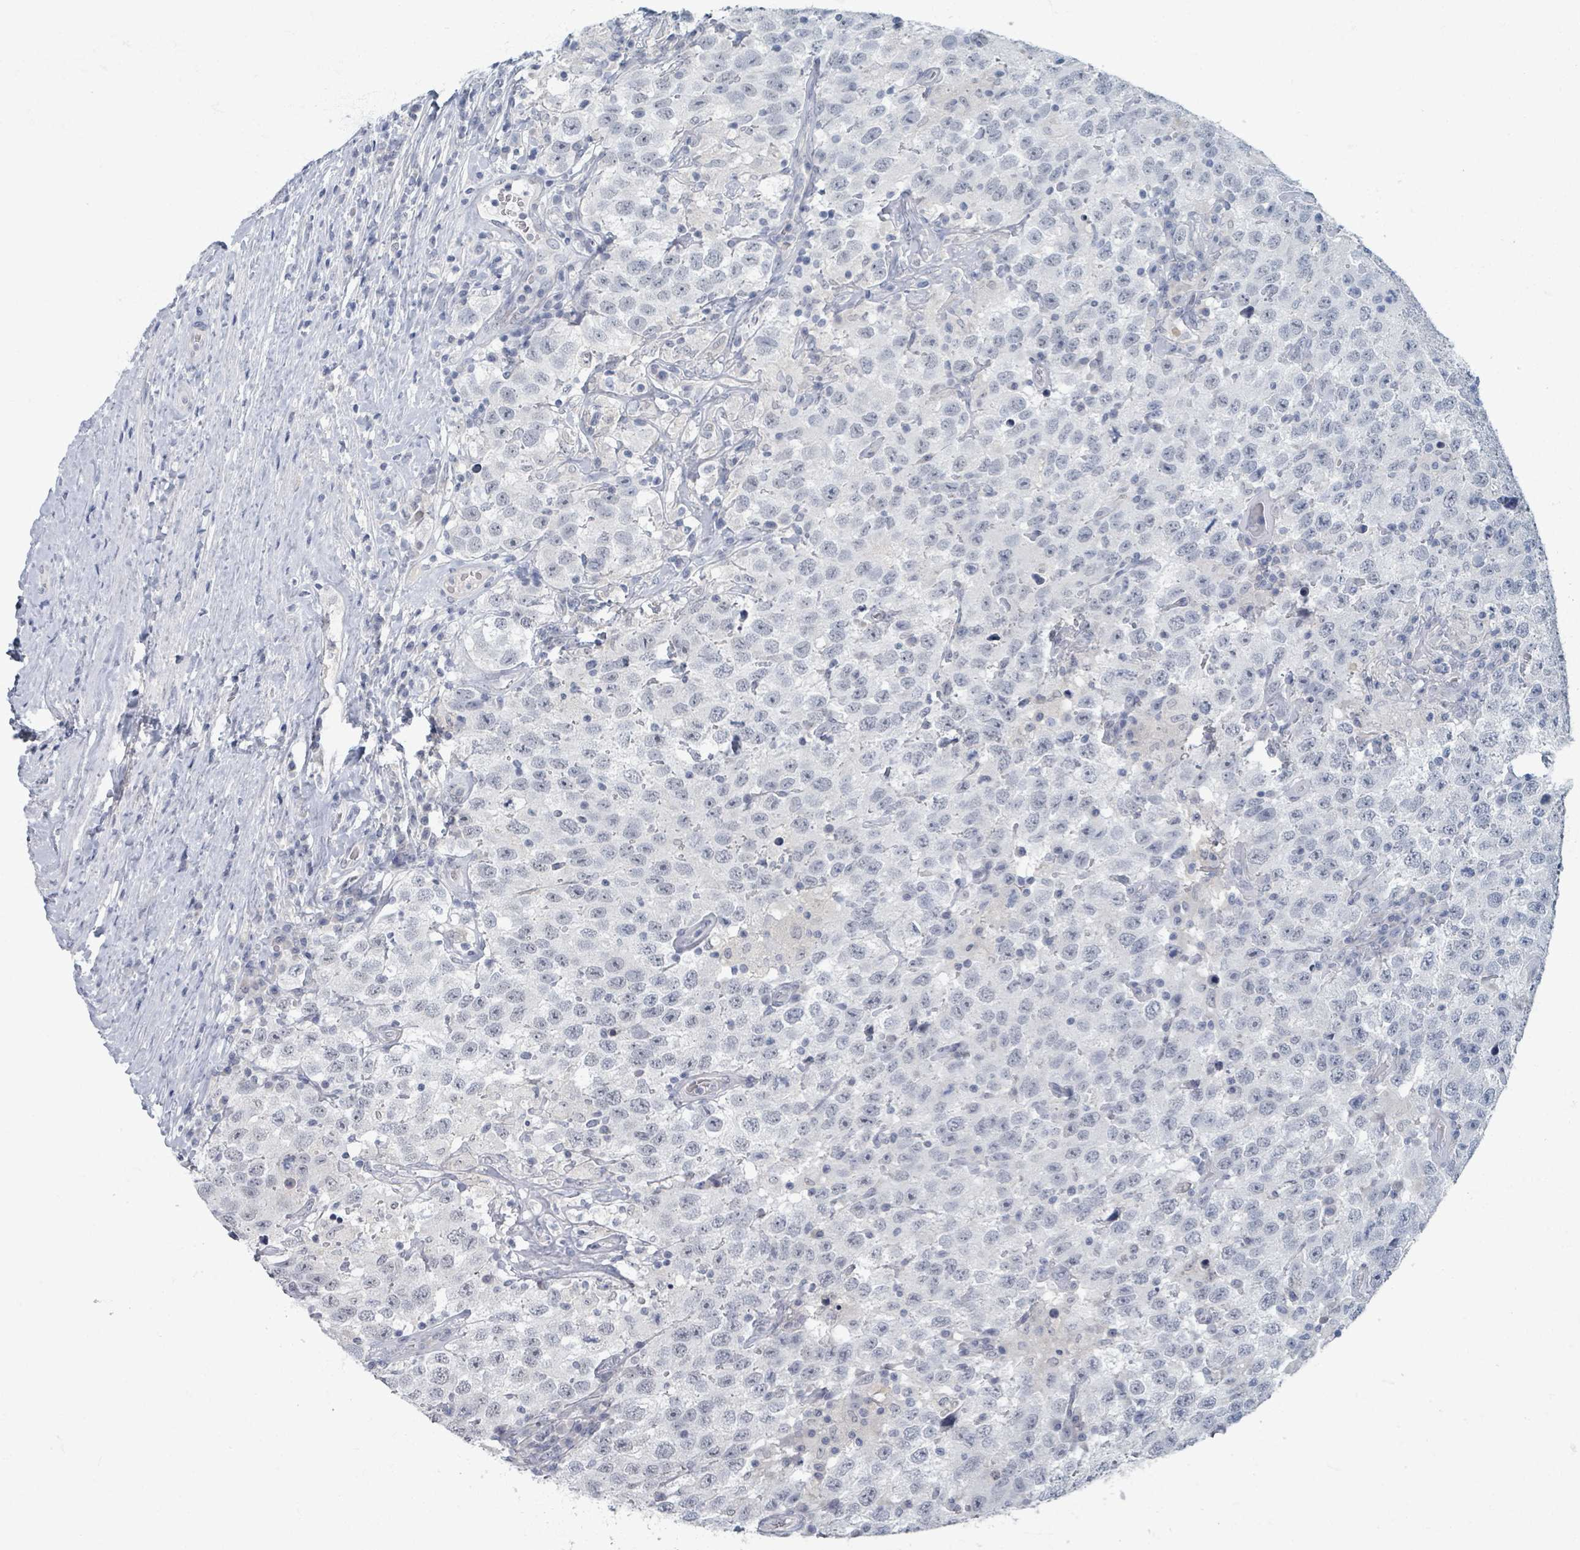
{"staining": {"intensity": "negative", "quantity": "none", "location": "none"}, "tissue": "testis cancer", "cell_type": "Tumor cells", "image_type": "cancer", "snomed": [{"axis": "morphology", "description": "Seminoma, NOS"}, {"axis": "topography", "description": "Testis"}], "caption": "High power microscopy photomicrograph of an immunohistochemistry (IHC) image of testis cancer (seminoma), revealing no significant expression in tumor cells.", "gene": "WNT11", "patient": {"sex": "male", "age": 41}}